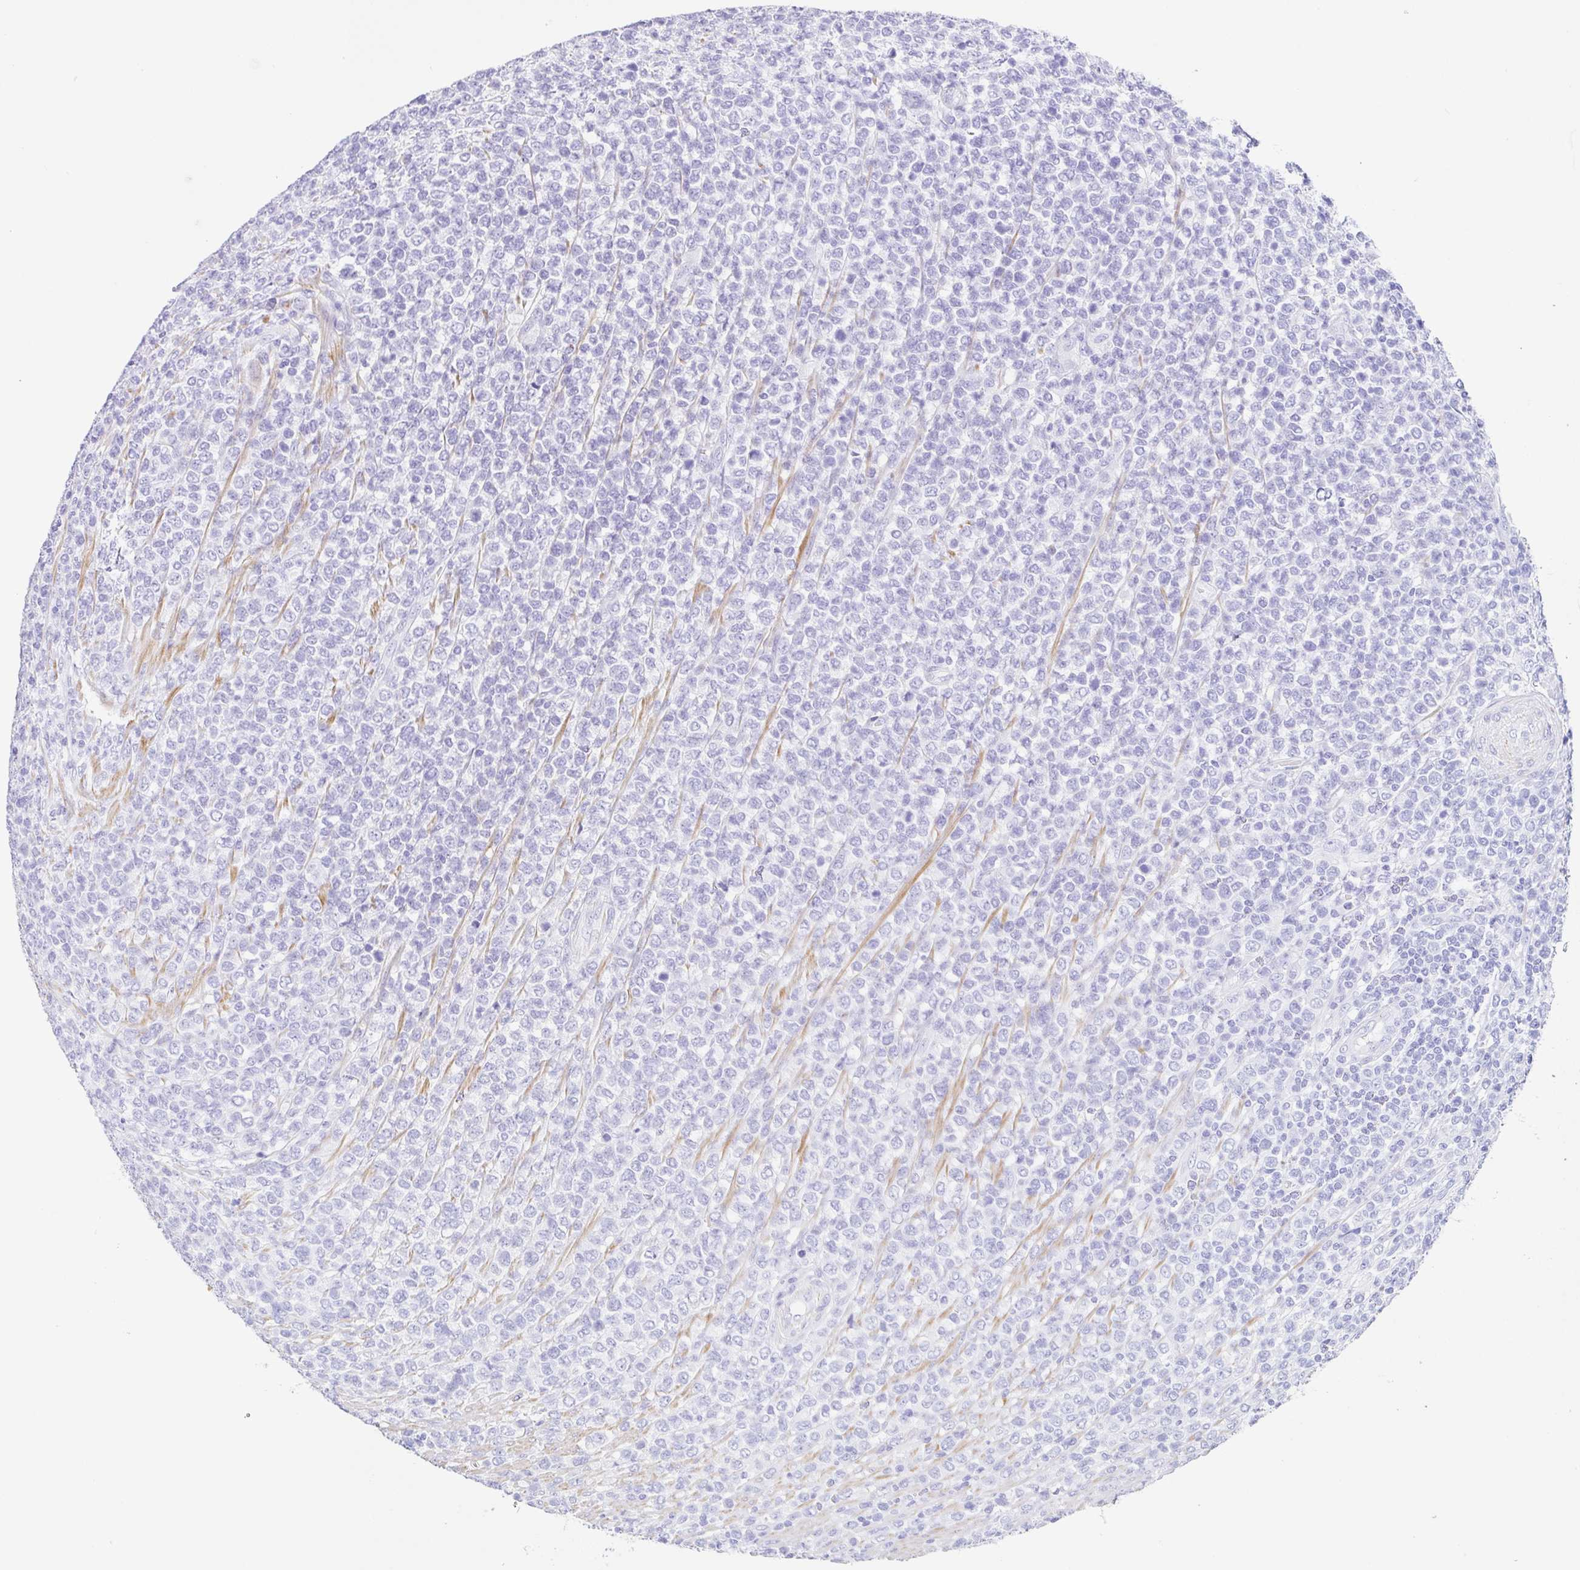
{"staining": {"intensity": "negative", "quantity": "none", "location": "none"}, "tissue": "lymphoma", "cell_type": "Tumor cells", "image_type": "cancer", "snomed": [{"axis": "morphology", "description": "Malignant lymphoma, non-Hodgkin's type, High grade"}, {"axis": "topography", "description": "Soft tissue"}], "caption": "This is an IHC photomicrograph of high-grade malignant lymphoma, non-Hodgkin's type. There is no staining in tumor cells.", "gene": "CLDND2", "patient": {"sex": "female", "age": 56}}